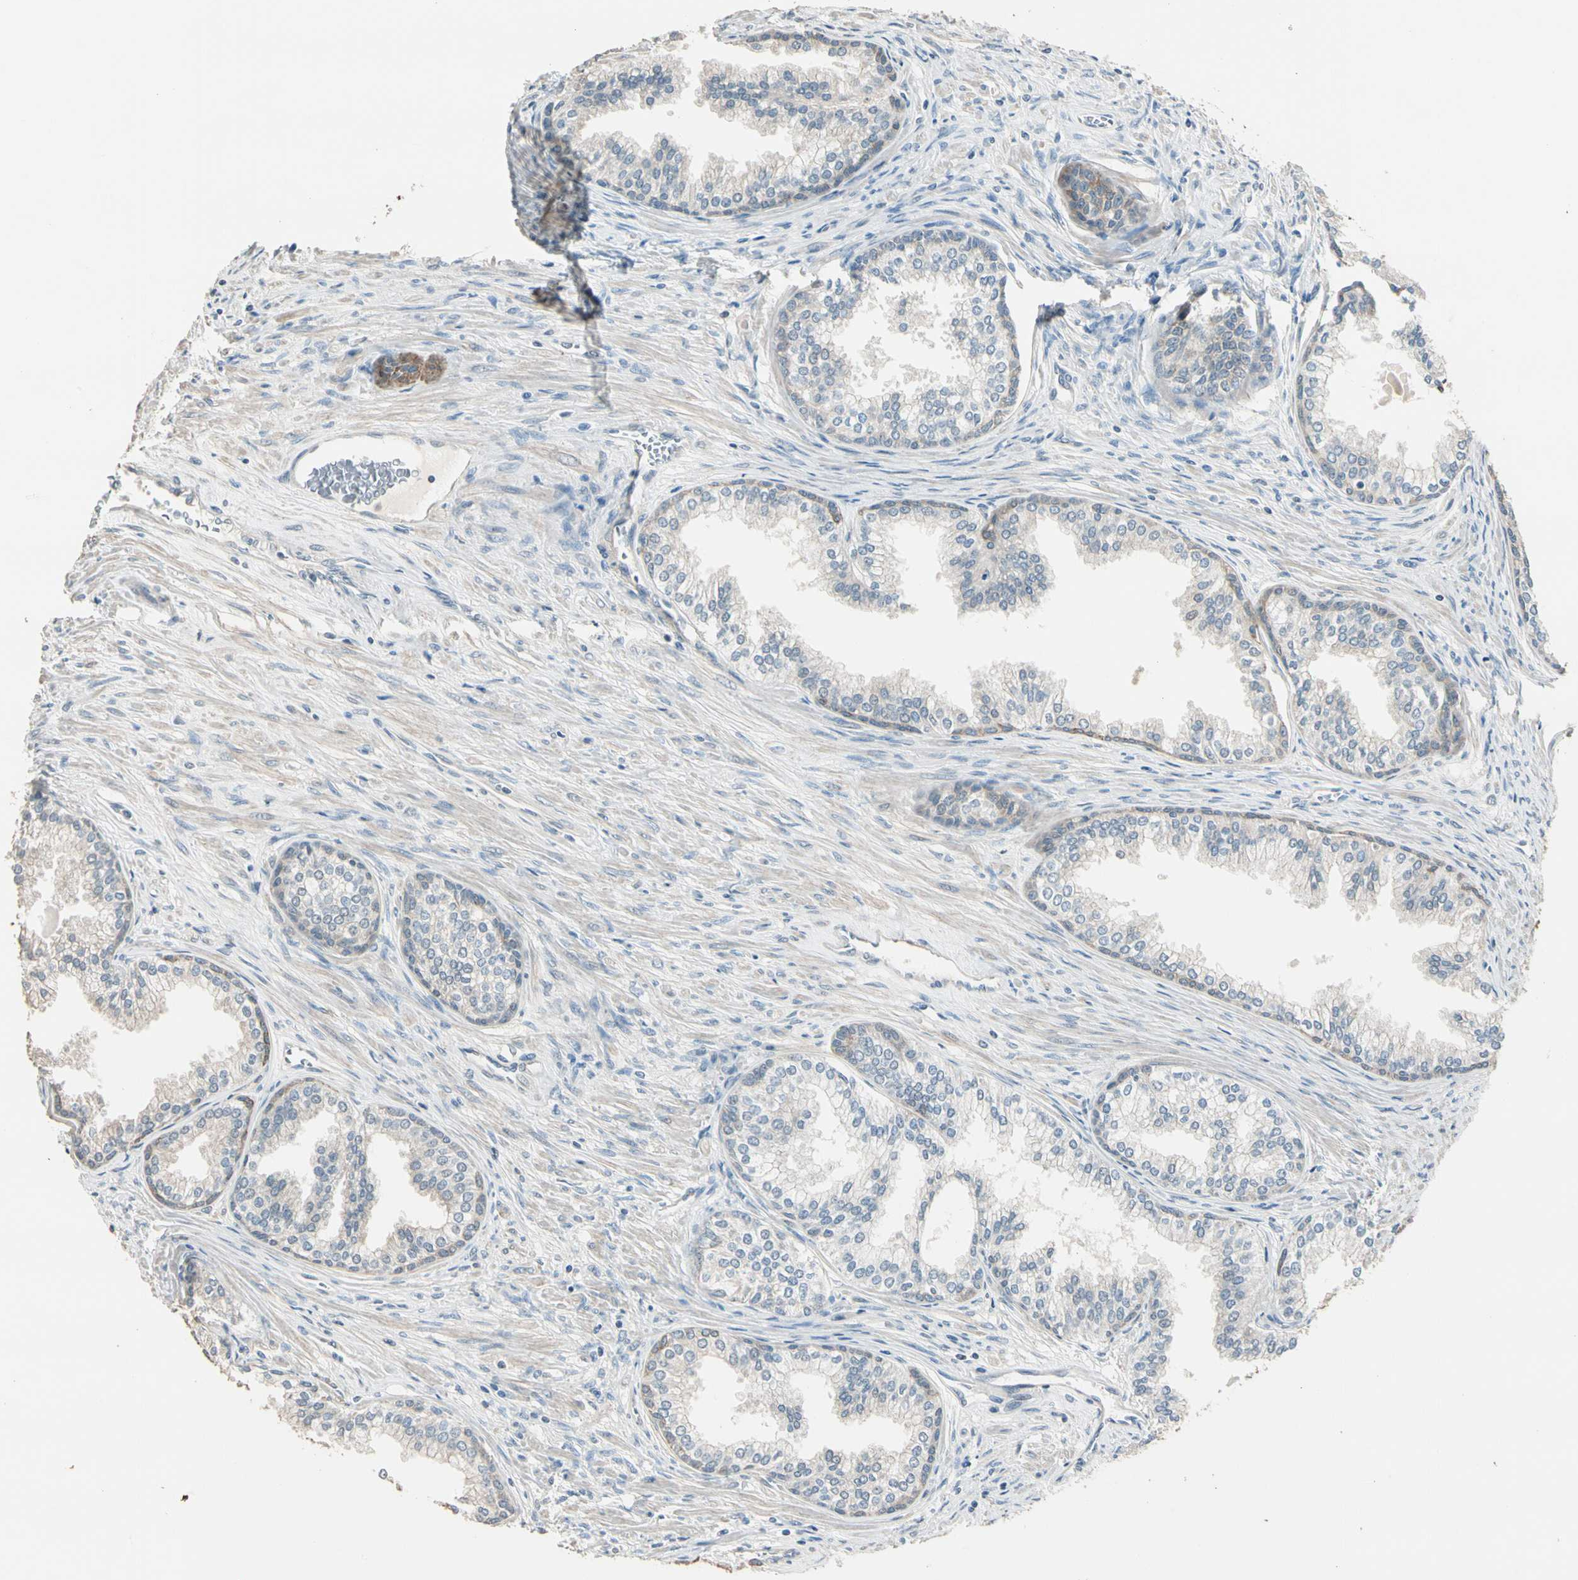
{"staining": {"intensity": "moderate", "quantity": "25%-75%", "location": "cytoplasmic/membranous"}, "tissue": "prostate", "cell_type": "Glandular cells", "image_type": "normal", "snomed": [{"axis": "morphology", "description": "Normal tissue, NOS"}, {"axis": "topography", "description": "Prostate"}], "caption": "Prostate was stained to show a protein in brown. There is medium levels of moderate cytoplasmic/membranous expression in approximately 25%-75% of glandular cells. Immunohistochemistry stains the protein of interest in brown and the nuclei are stained blue.", "gene": "MAP3K7", "patient": {"sex": "male", "age": 68}}